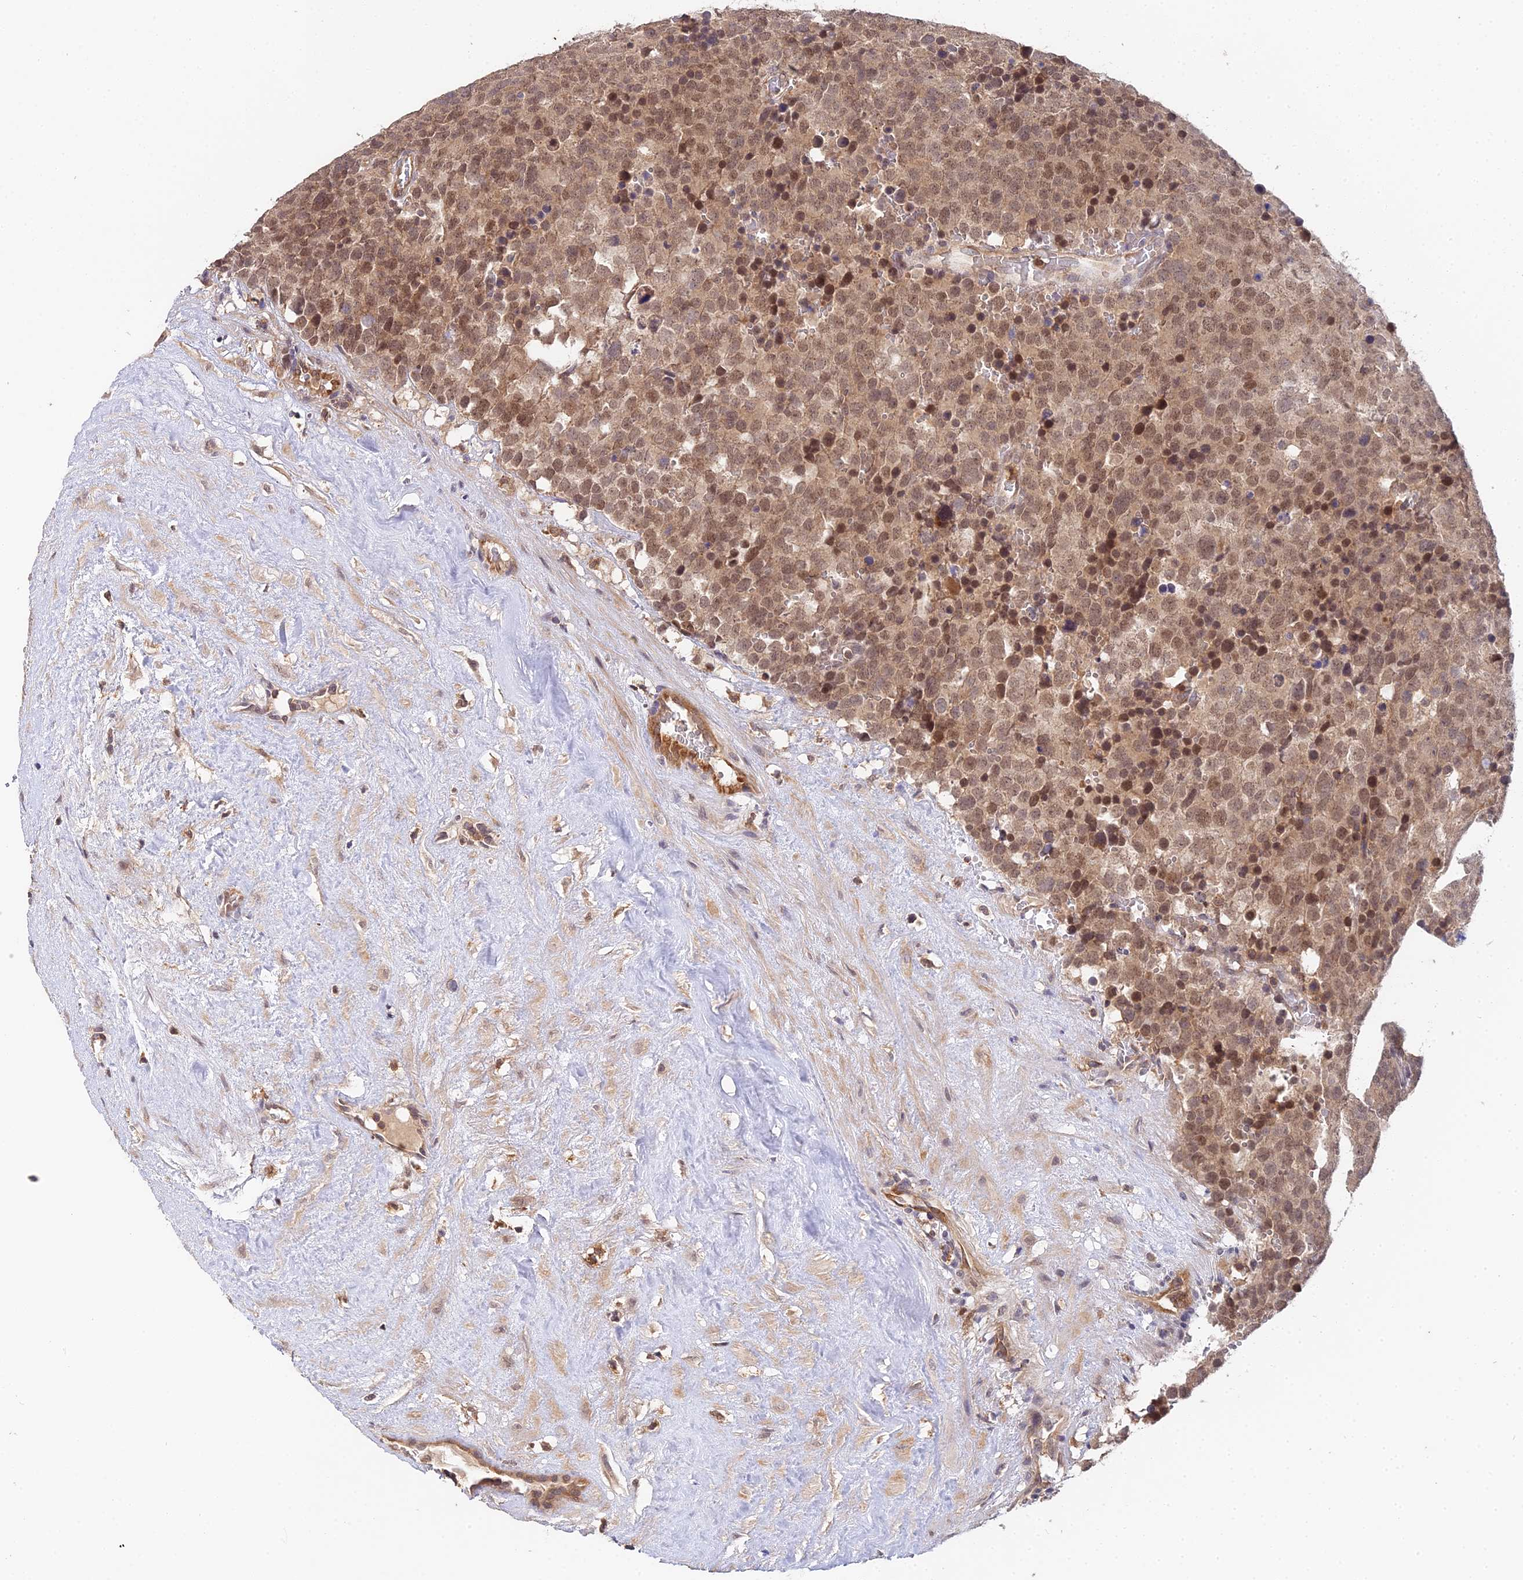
{"staining": {"intensity": "moderate", "quantity": ">75%", "location": "nuclear"}, "tissue": "testis cancer", "cell_type": "Tumor cells", "image_type": "cancer", "snomed": [{"axis": "morphology", "description": "Seminoma, NOS"}, {"axis": "topography", "description": "Testis"}], "caption": "Seminoma (testis) was stained to show a protein in brown. There is medium levels of moderate nuclear positivity in approximately >75% of tumor cells.", "gene": "TPRX1", "patient": {"sex": "male", "age": 71}}